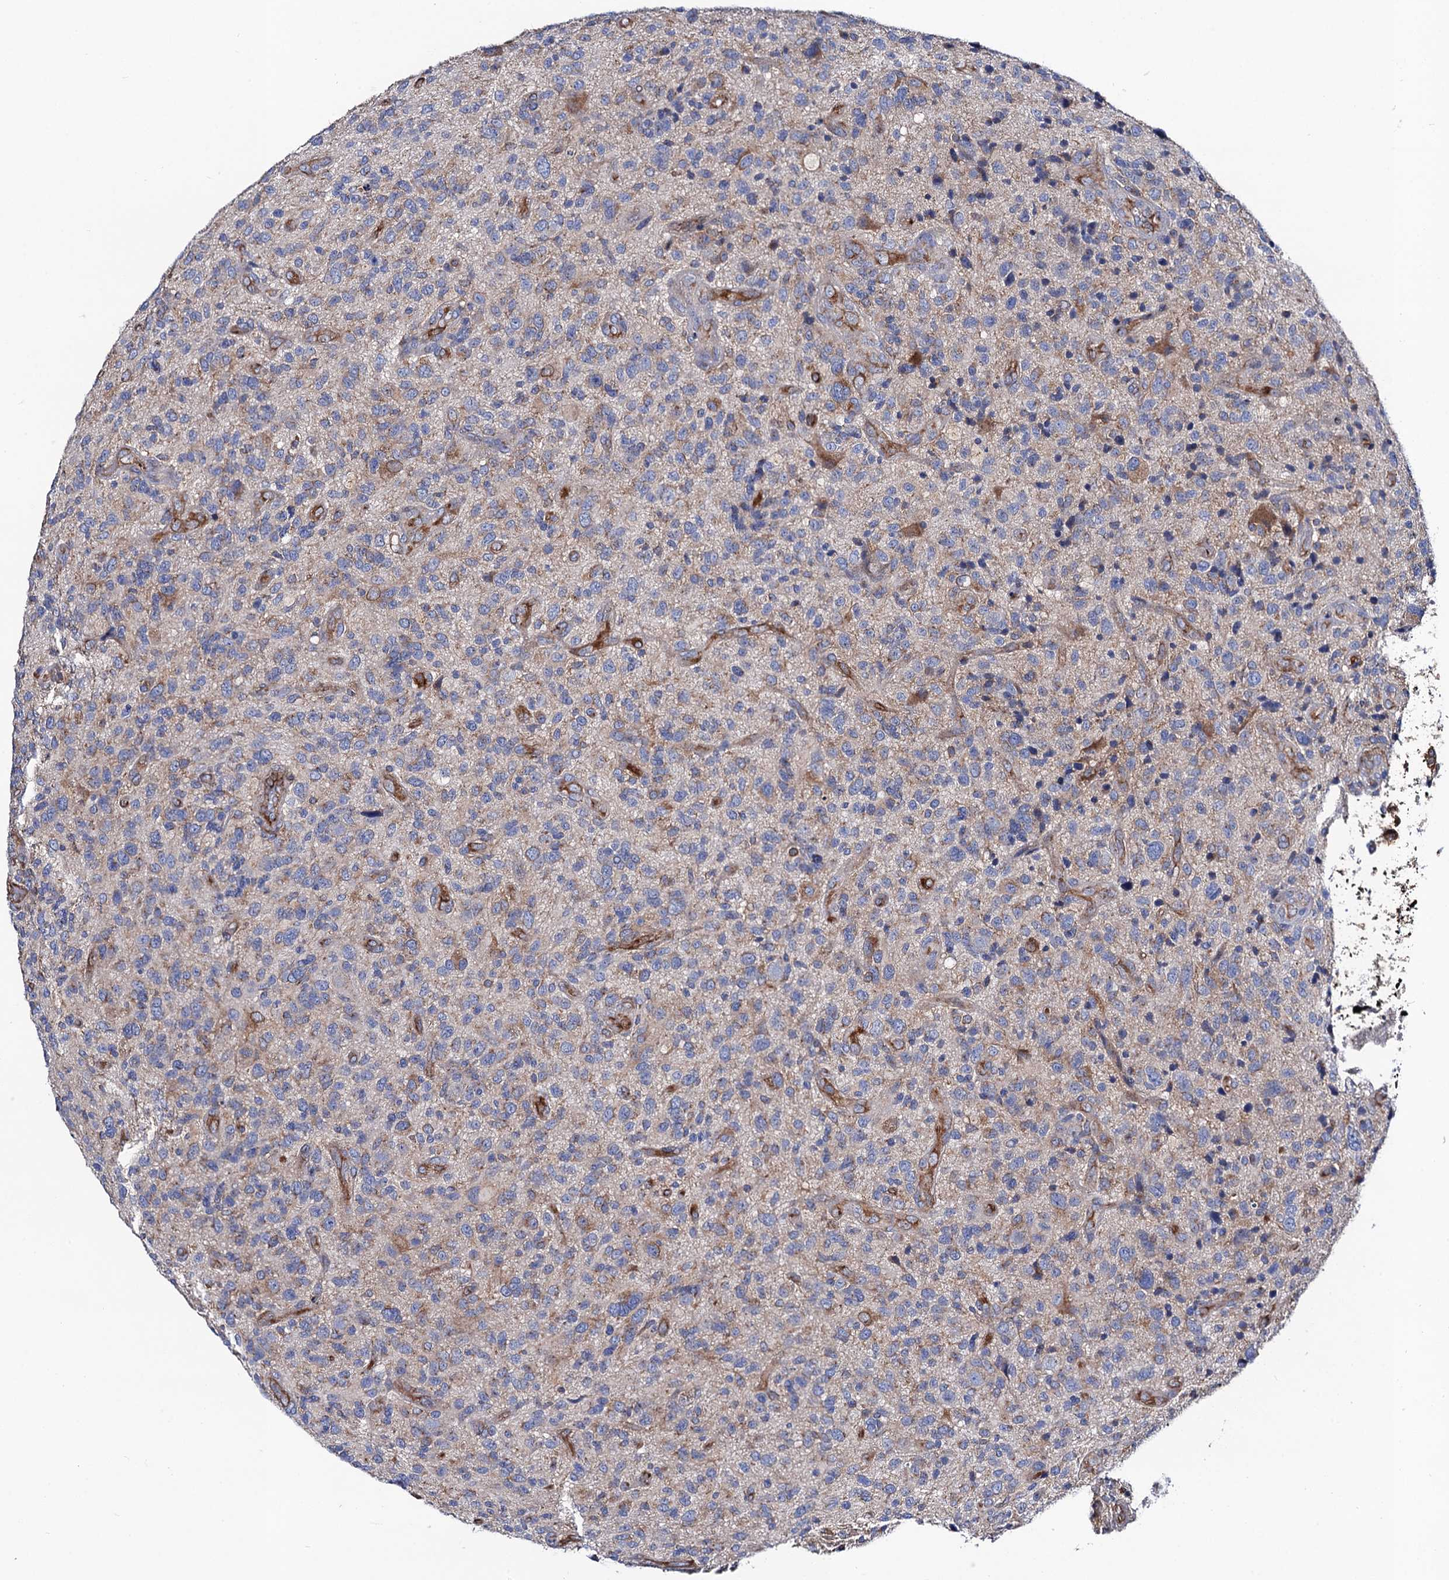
{"staining": {"intensity": "moderate", "quantity": "<25%", "location": "cytoplasmic/membranous"}, "tissue": "glioma", "cell_type": "Tumor cells", "image_type": "cancer", "snomed": [{"axis": "morphology", "description": "Glioma, malignant, High grade"}, {"axis": "topography", "description": "Brain"}], "caption": "IHC photomicrograph of human malignant glioma (high-grade) stained for a protein (brown), which demonstrates low levels of moderate cytoplasmic/membranous staining in approximately <25% of tumor cells.", "gene": "DYDC1", "patient": {"sex": "male", "age": 47}}